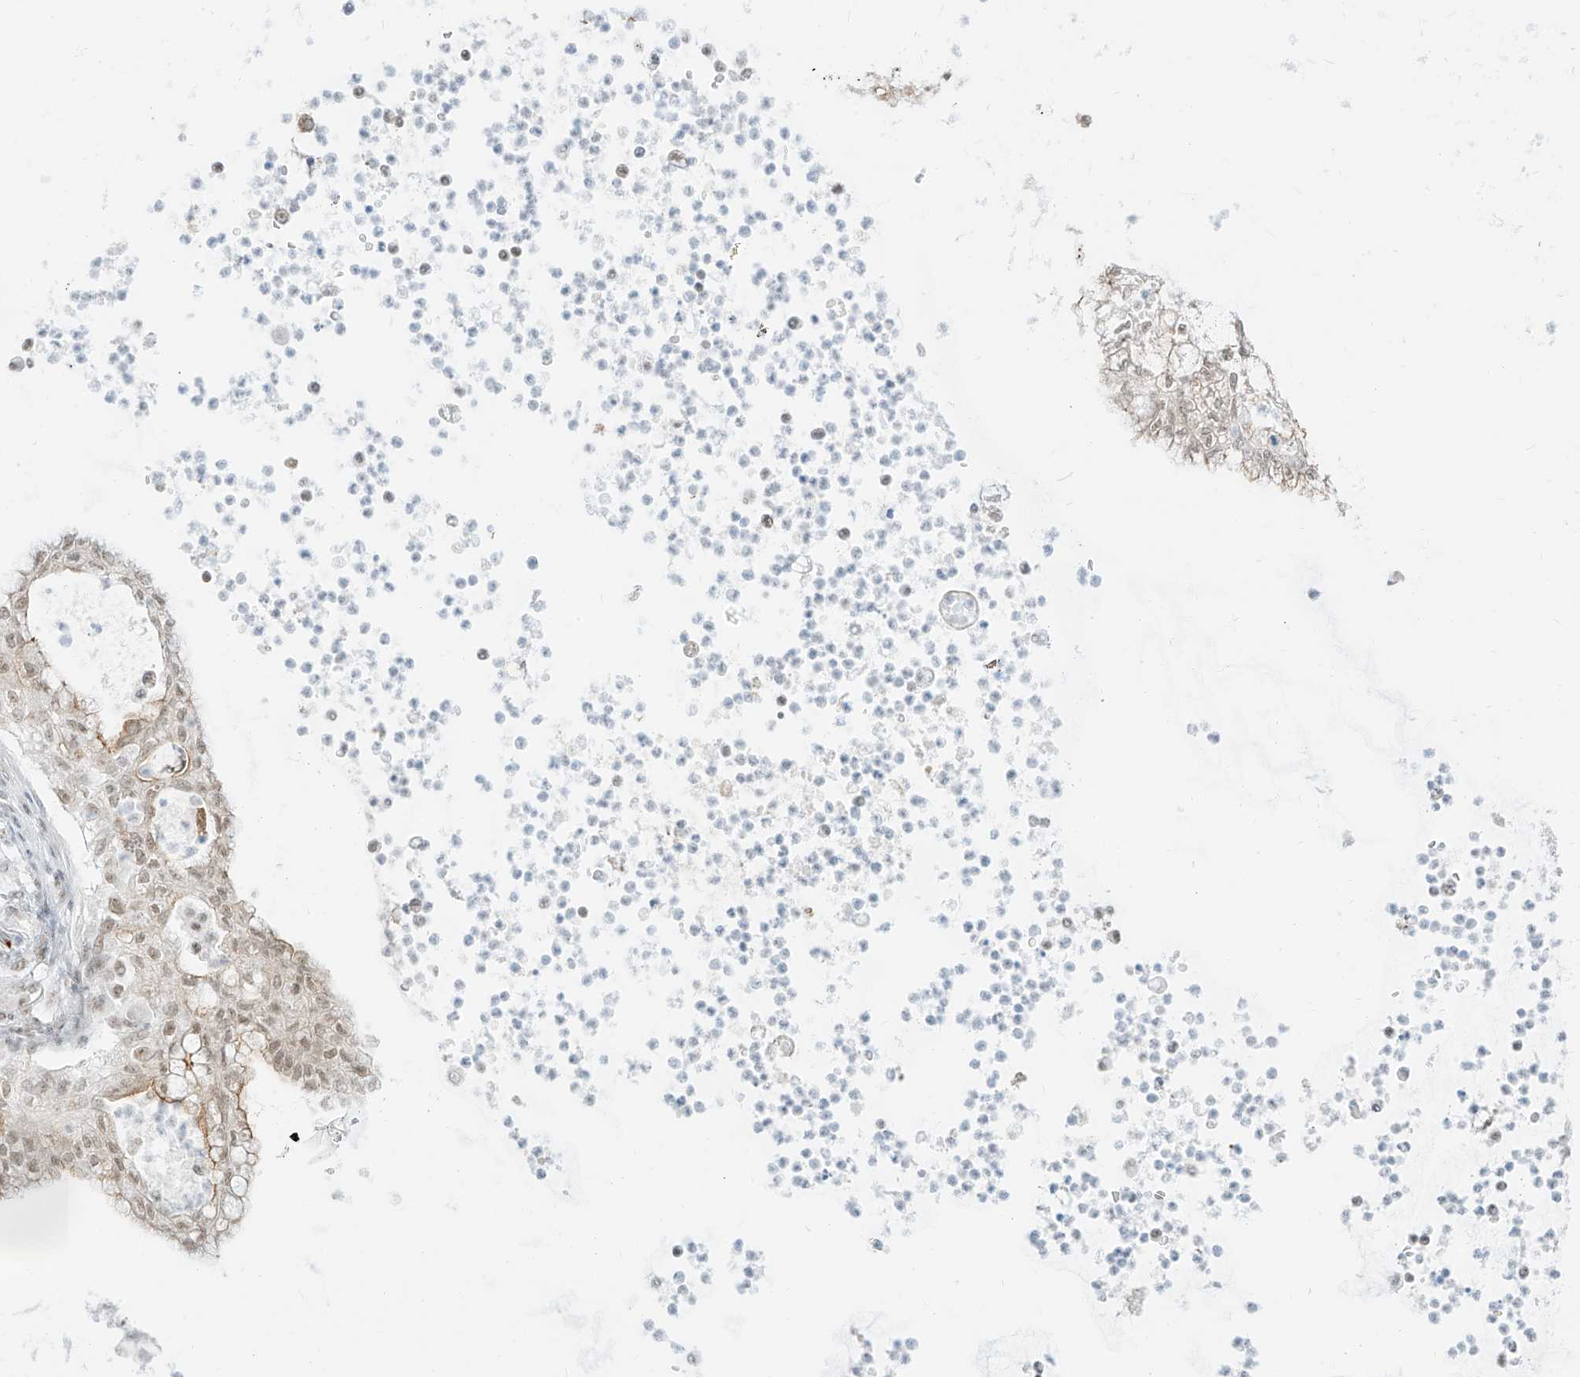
{"staining": {"intensity": "weak", "quantity": "25%-75%", "location": "cytoplasmic/membranous,nuclear"}, "tissue": "lung cancer", "cell_type": "Tumor cells", "image_type": "cancer", "snomed": [{"axis": "morphology", "description": "Adenocarcinoma, NOS"}, {"axis": "topography", "description": "Lung"}], "caption": "Approximately 25%-75% of tumor cells in human lung adenocarcinoma show weak cytoplasmic/membranous and nuclear protein expression as visualized by brown immunohistochemical staining.", "gene": "SUPT5H", "patient": {"sex": "female", "age": 70}}